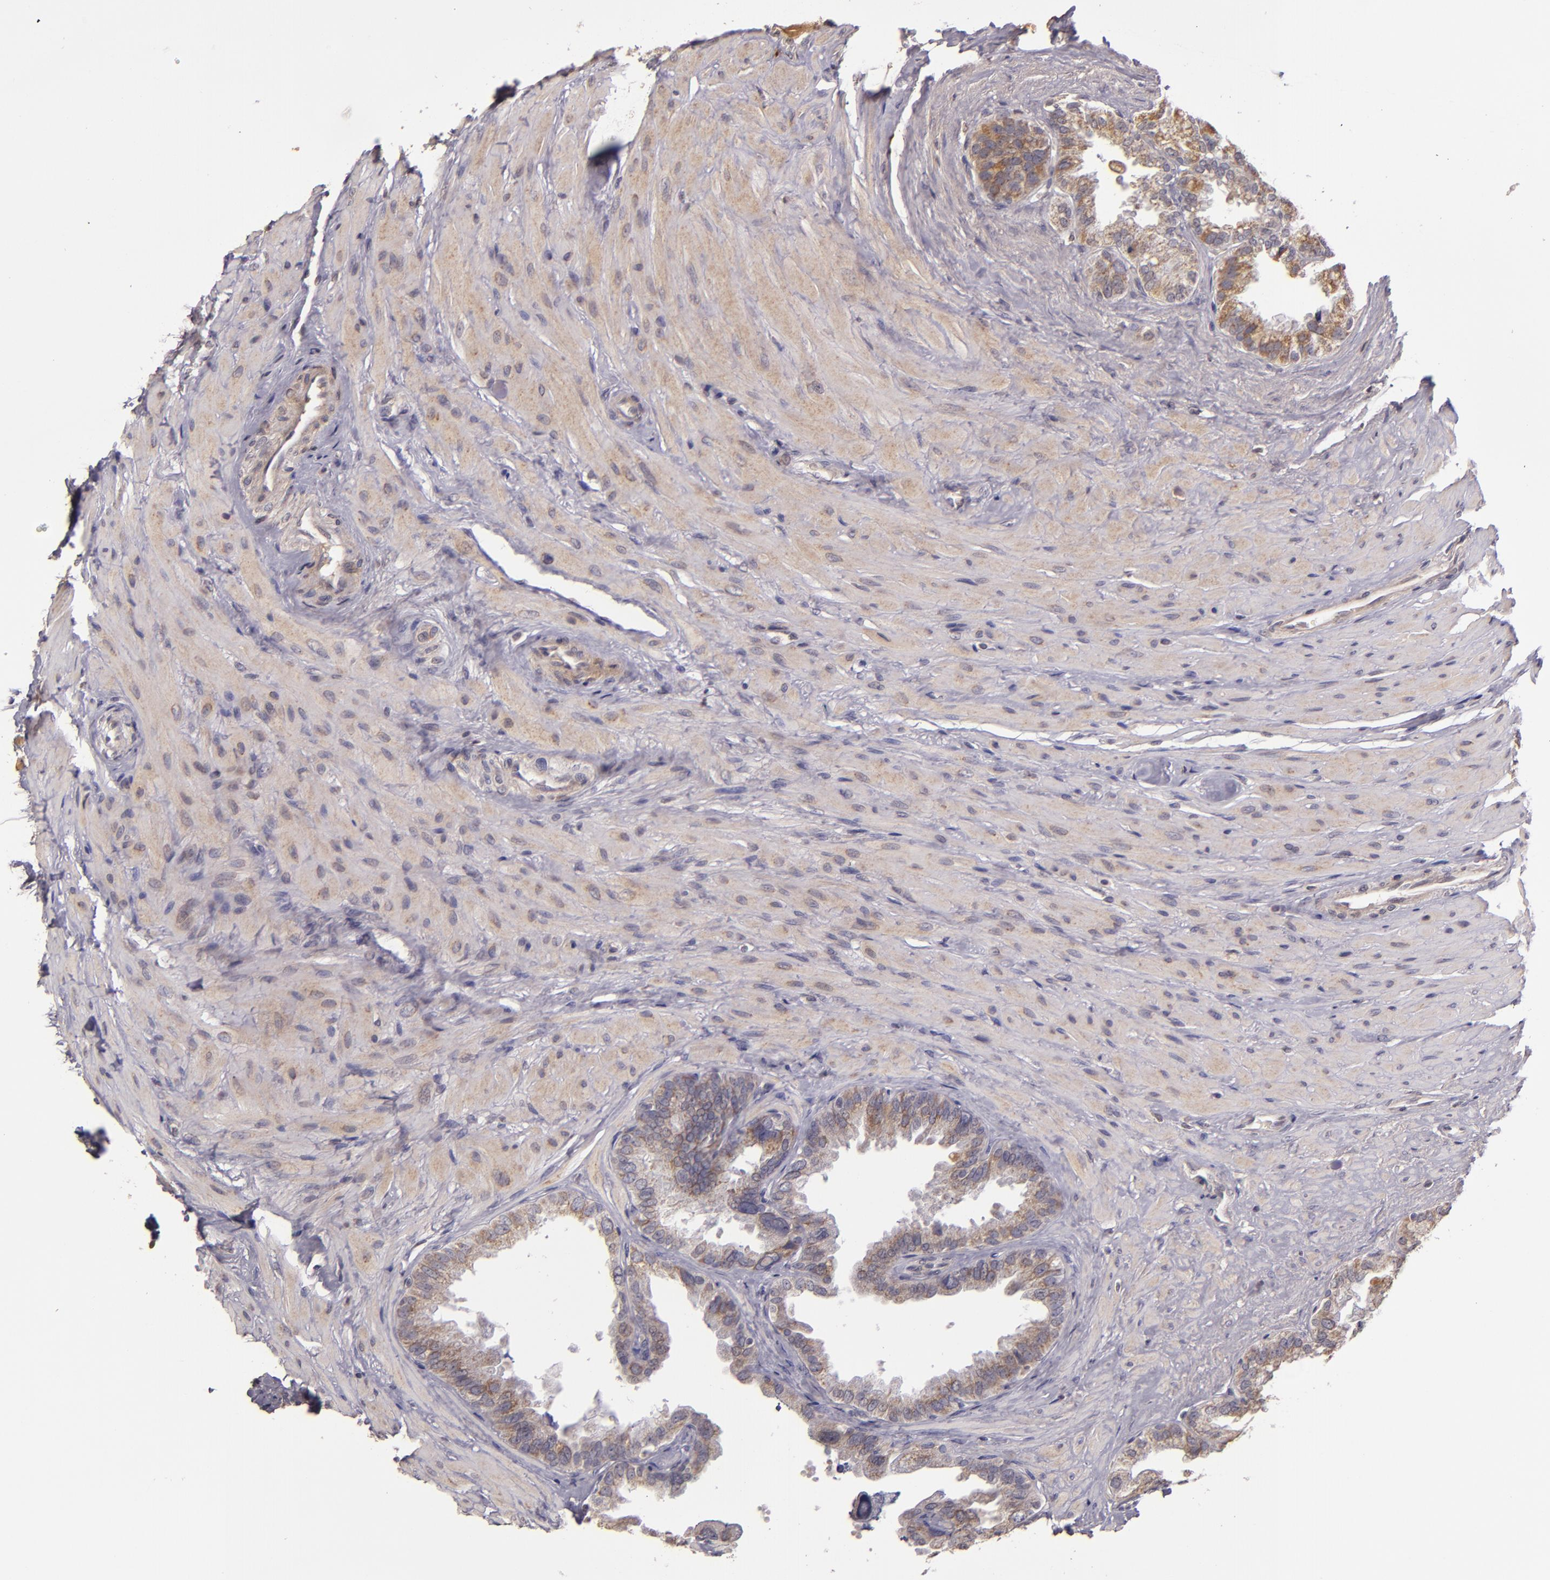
{"staining": {"intensity": "weak", "quantity": ">75%", "location": "cytoplasmic/membranous"}, "tissue": "seminal vesicle", "cell_type": "Glandular cells", "image_type": "normal", "snomed": [{"axis": "morphology", "description": "Normal tissue, NOS"}, {"axis": "topography", "description": "Prostate"}, {"axis": "topography", "description": "Seminal veicle"}], "caption": "Weak cytoplasmic/membranous protein positivity is present in about >75% of glandular cells in seminal vesicle.", "gene": "ABL1", "patient": {"sex": "male", "age": 63}}